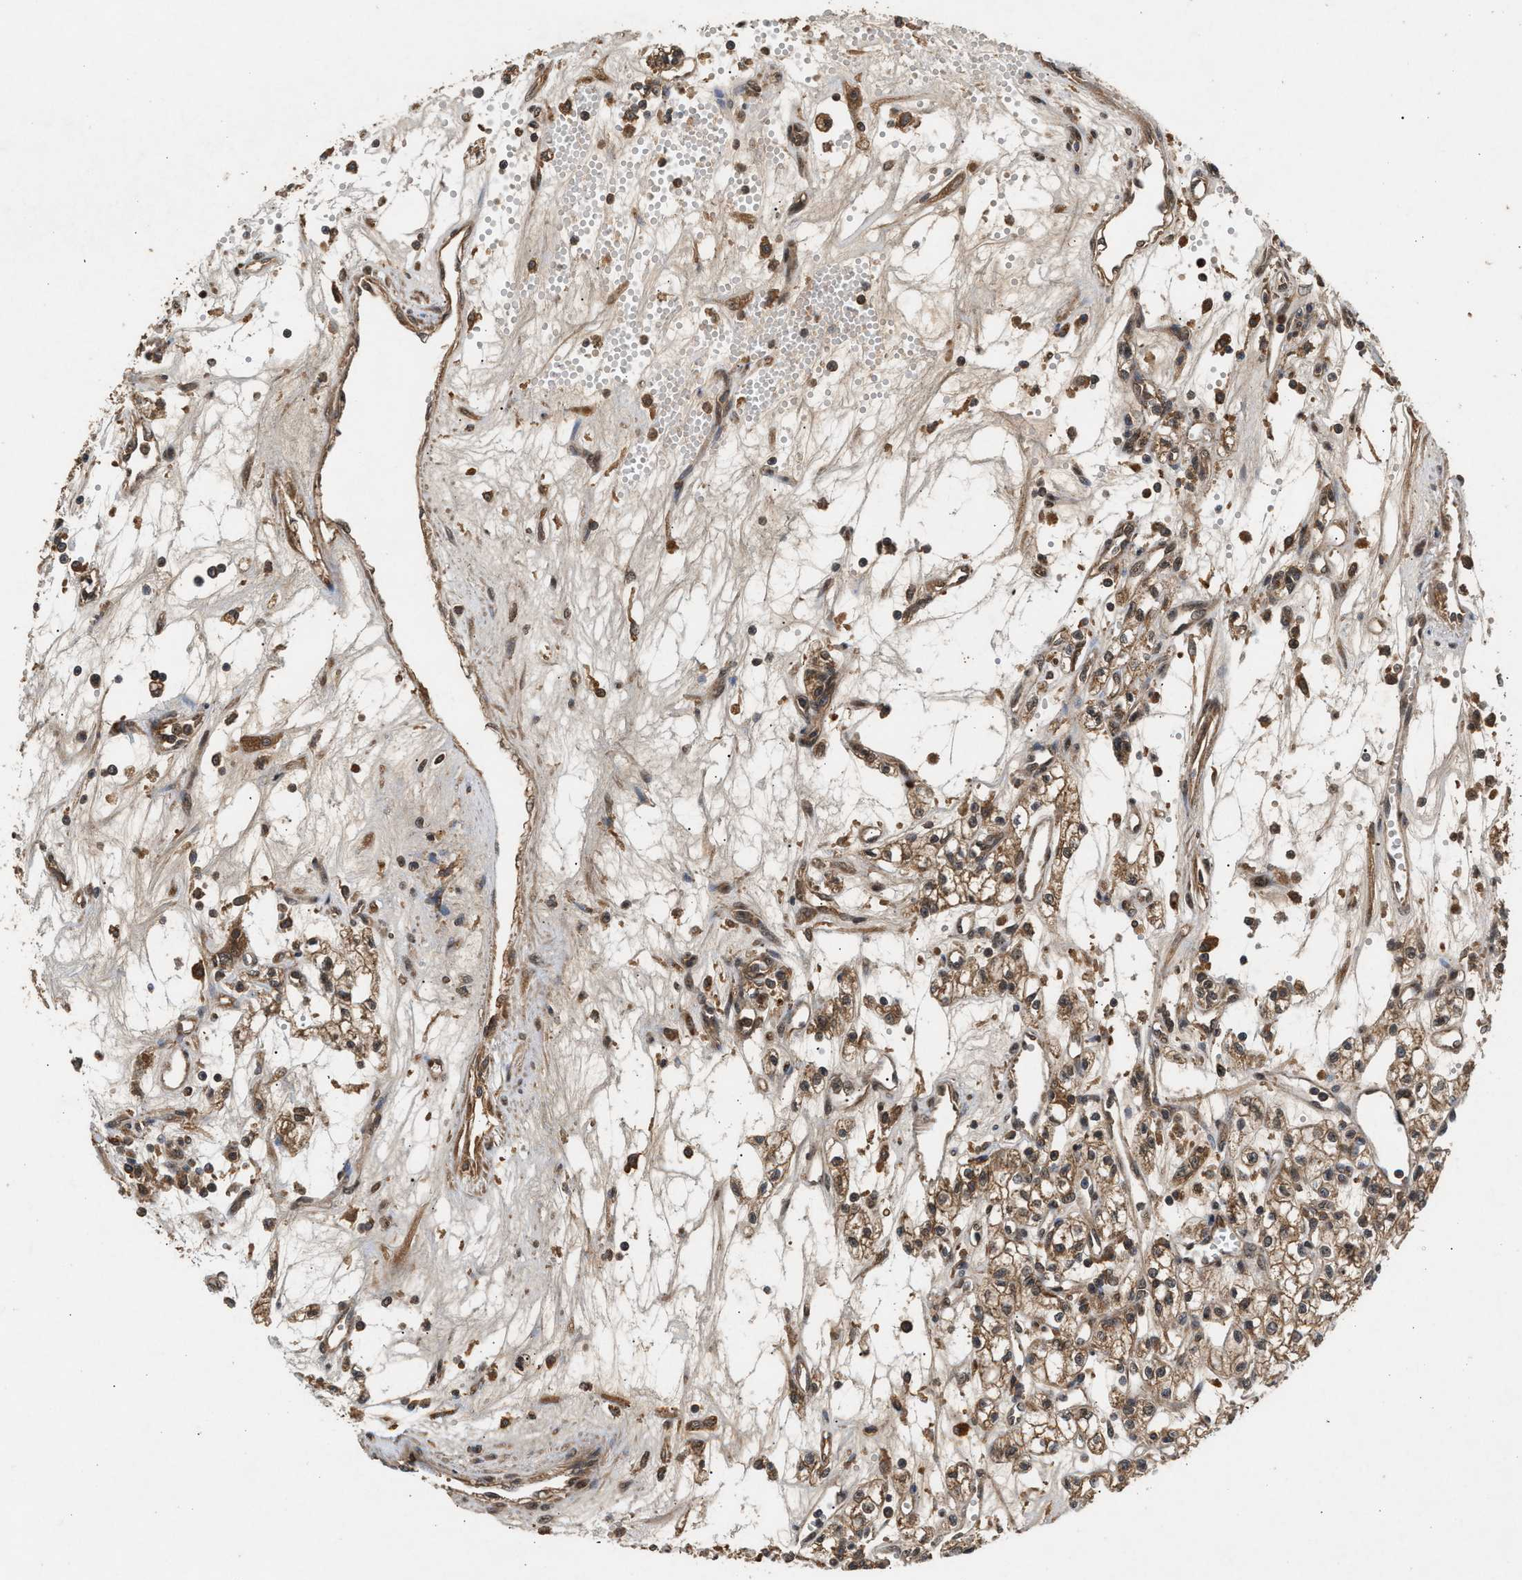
{"staining": {"intensity": "moderate", "quantity": ">75%", "location": "cytoplasmic/membranous"}, "tissue": "renal cancer", "cell_type": "Tumor cells", "image_type": "cancer", "snomed": [{"axis": "morphology", "description": "Adenocarcinoma, NOS"}, {"axis": "topography", "description": "Kidney"}], "caption": "Human adenocarcinoma (renal) stained with a brown dye exhibits moderate cytoplasmic/membranous positive positivity in approximately >75% of tumor cells.", "gene": "RUSC2", "patient": {"sex": "male", "age": 59}}